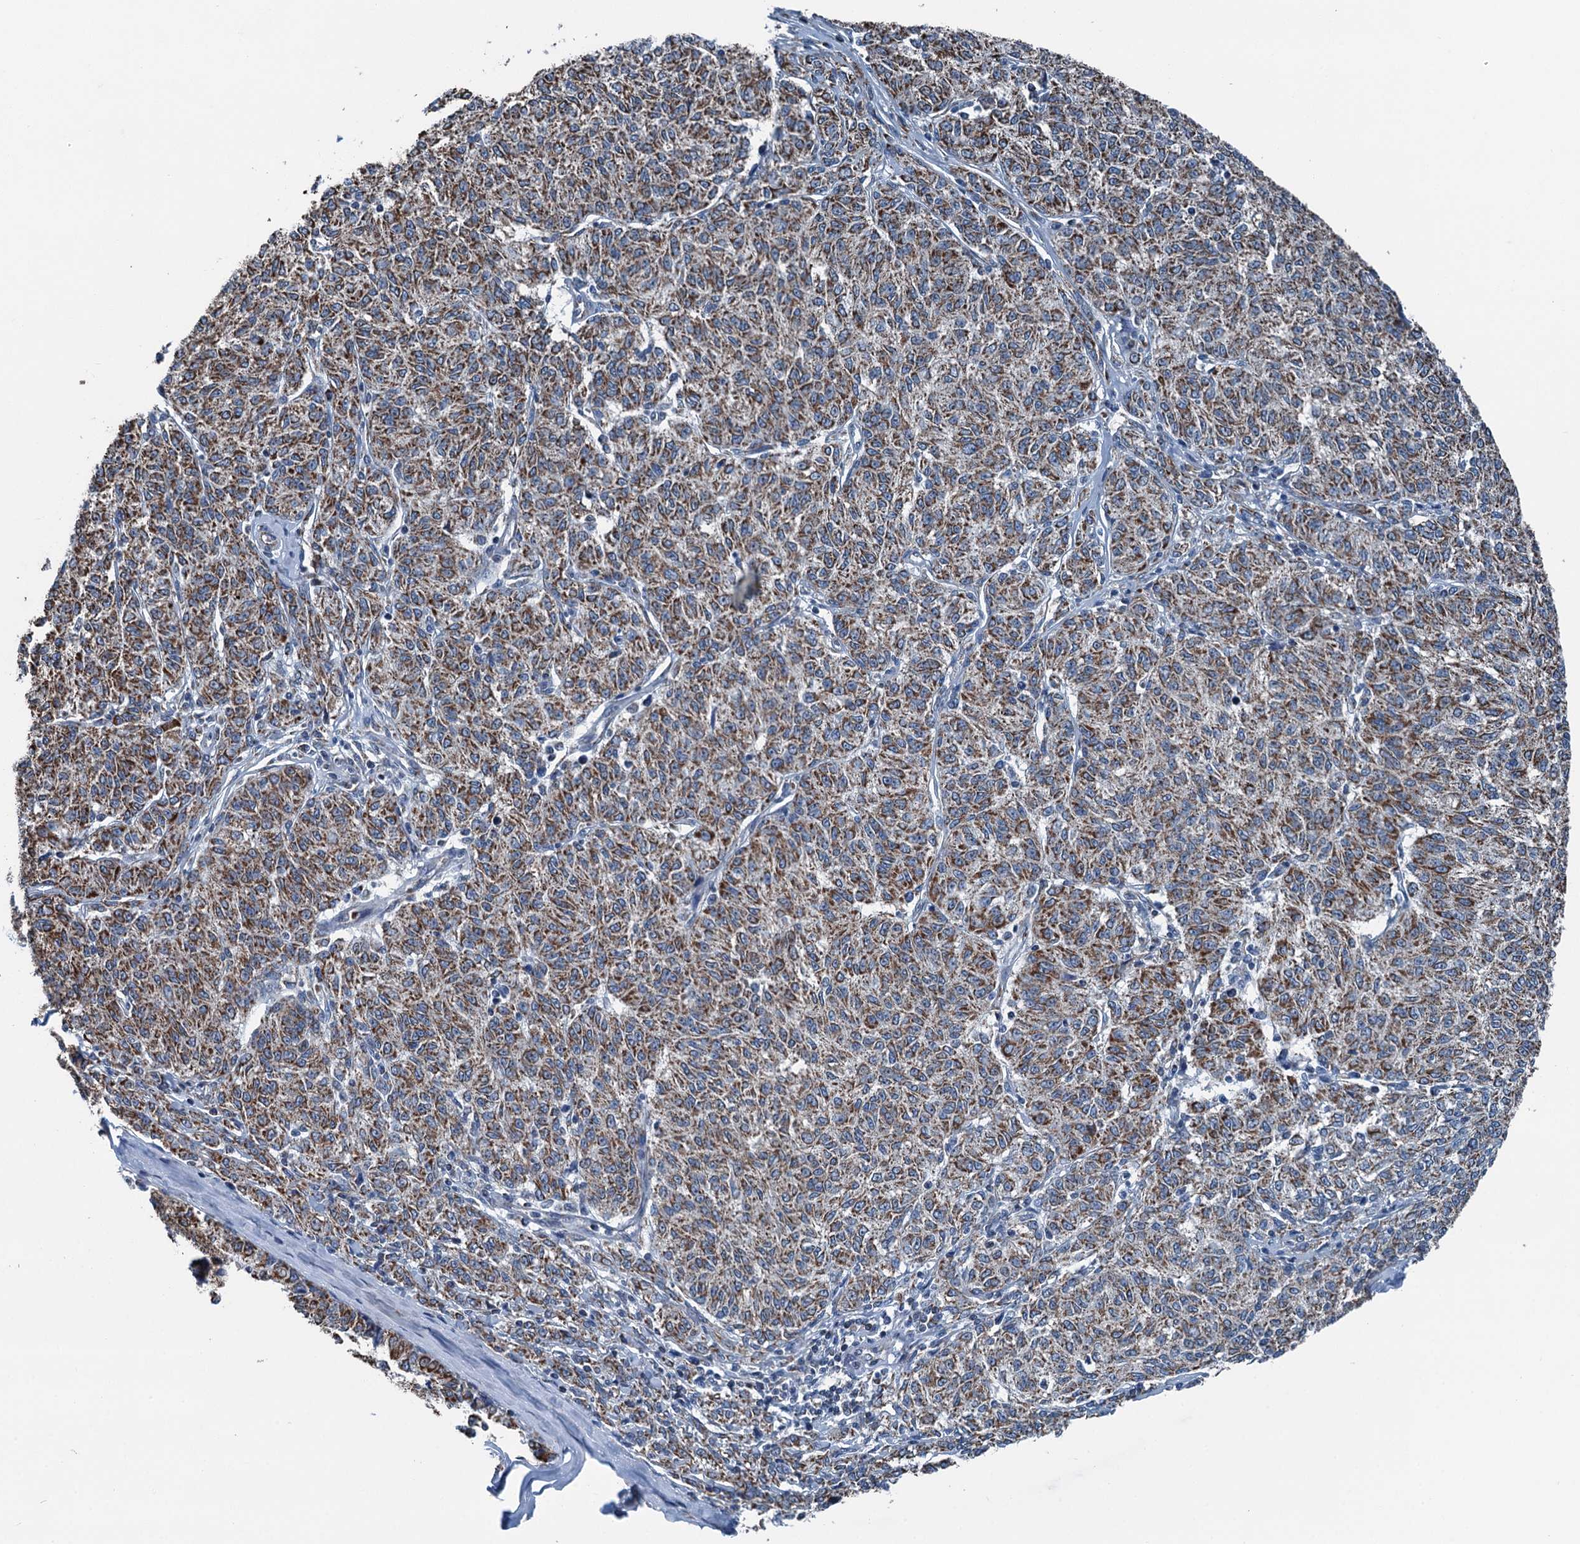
{"staining": {"intensity": "strong", "quantity": ">75%", "location": "cytoplasmic/membranous"}, "tissue": "melanoma", "cell_type": "Tumor cells", "image_type": "cancer", "snomed": [{"axis": "morphology", "description": "Malignant melanoma, NOS"}, {"axis": "topography", "description": "Skin"}], "caption": "Protein expression analysis of melanoma demonstrates strong cytoplasmic/membranous expression in approximately >75% of tumor cells.", "gene": "TRPT1", "patient": {"sex": "female", "age": 72}}